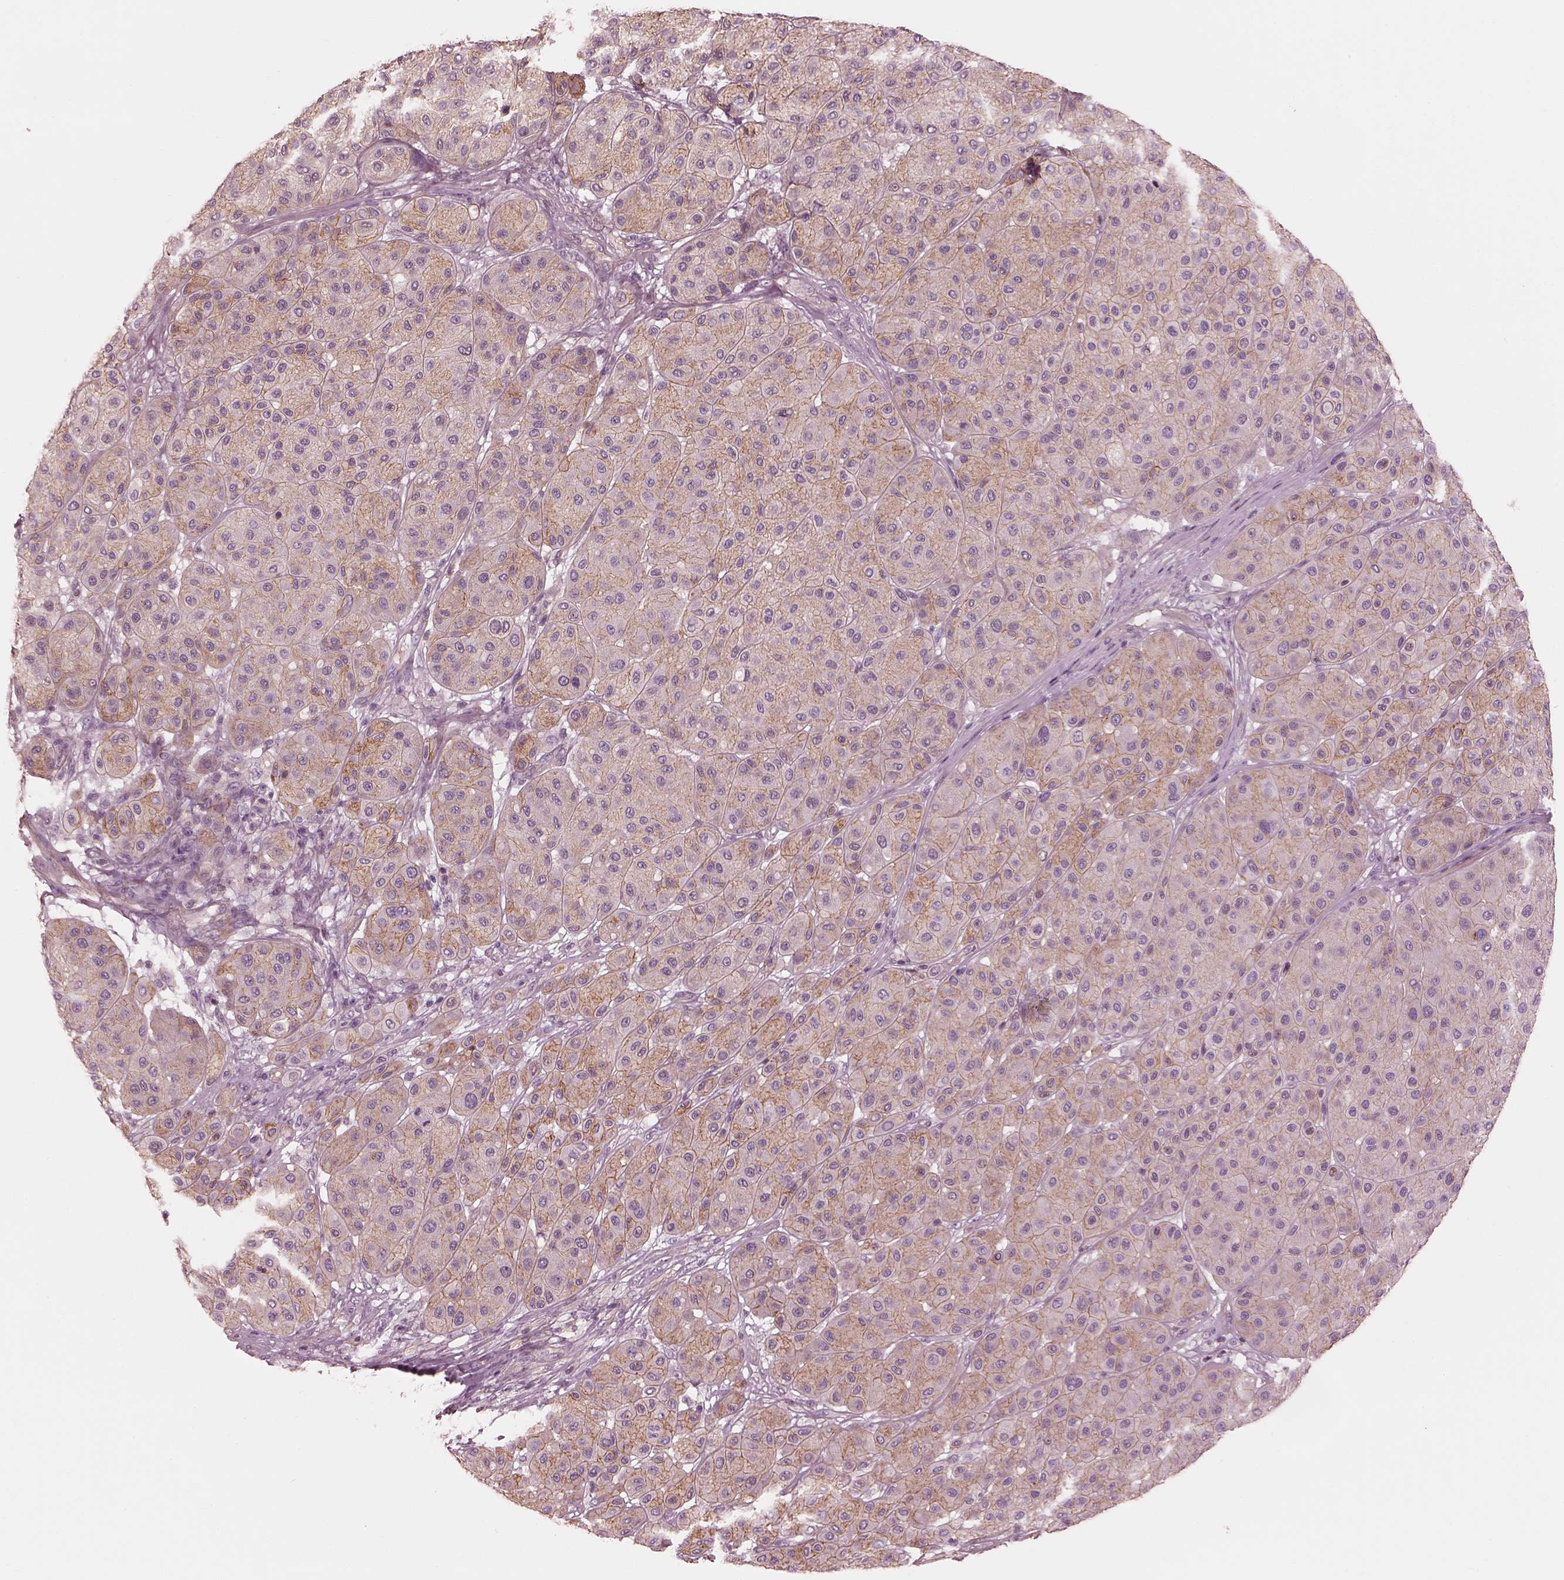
{"staining": {"intensity": "moderate", "quantity": "<25%", "location": "cytoplasmic/membranous"}, "tissue": "melanoma", "cell_type": "Tumor cells", "image_type": "cancer", "snomed": [{"axis": "morphology", "description": "Malignant melanoma, Metastatic site"}, {"axis": "topography", "description": "Smooth muscle"}], "caption": "Immunohistochemistry (IHC) of human malignant melanoma (metastatic site) demonstrates low levels of moderate cytoplasmic/membranous expression in about <25% of tumor cells.", "gene": "ELAPOR1", "patient": {"sex": "male", "age": 41}}